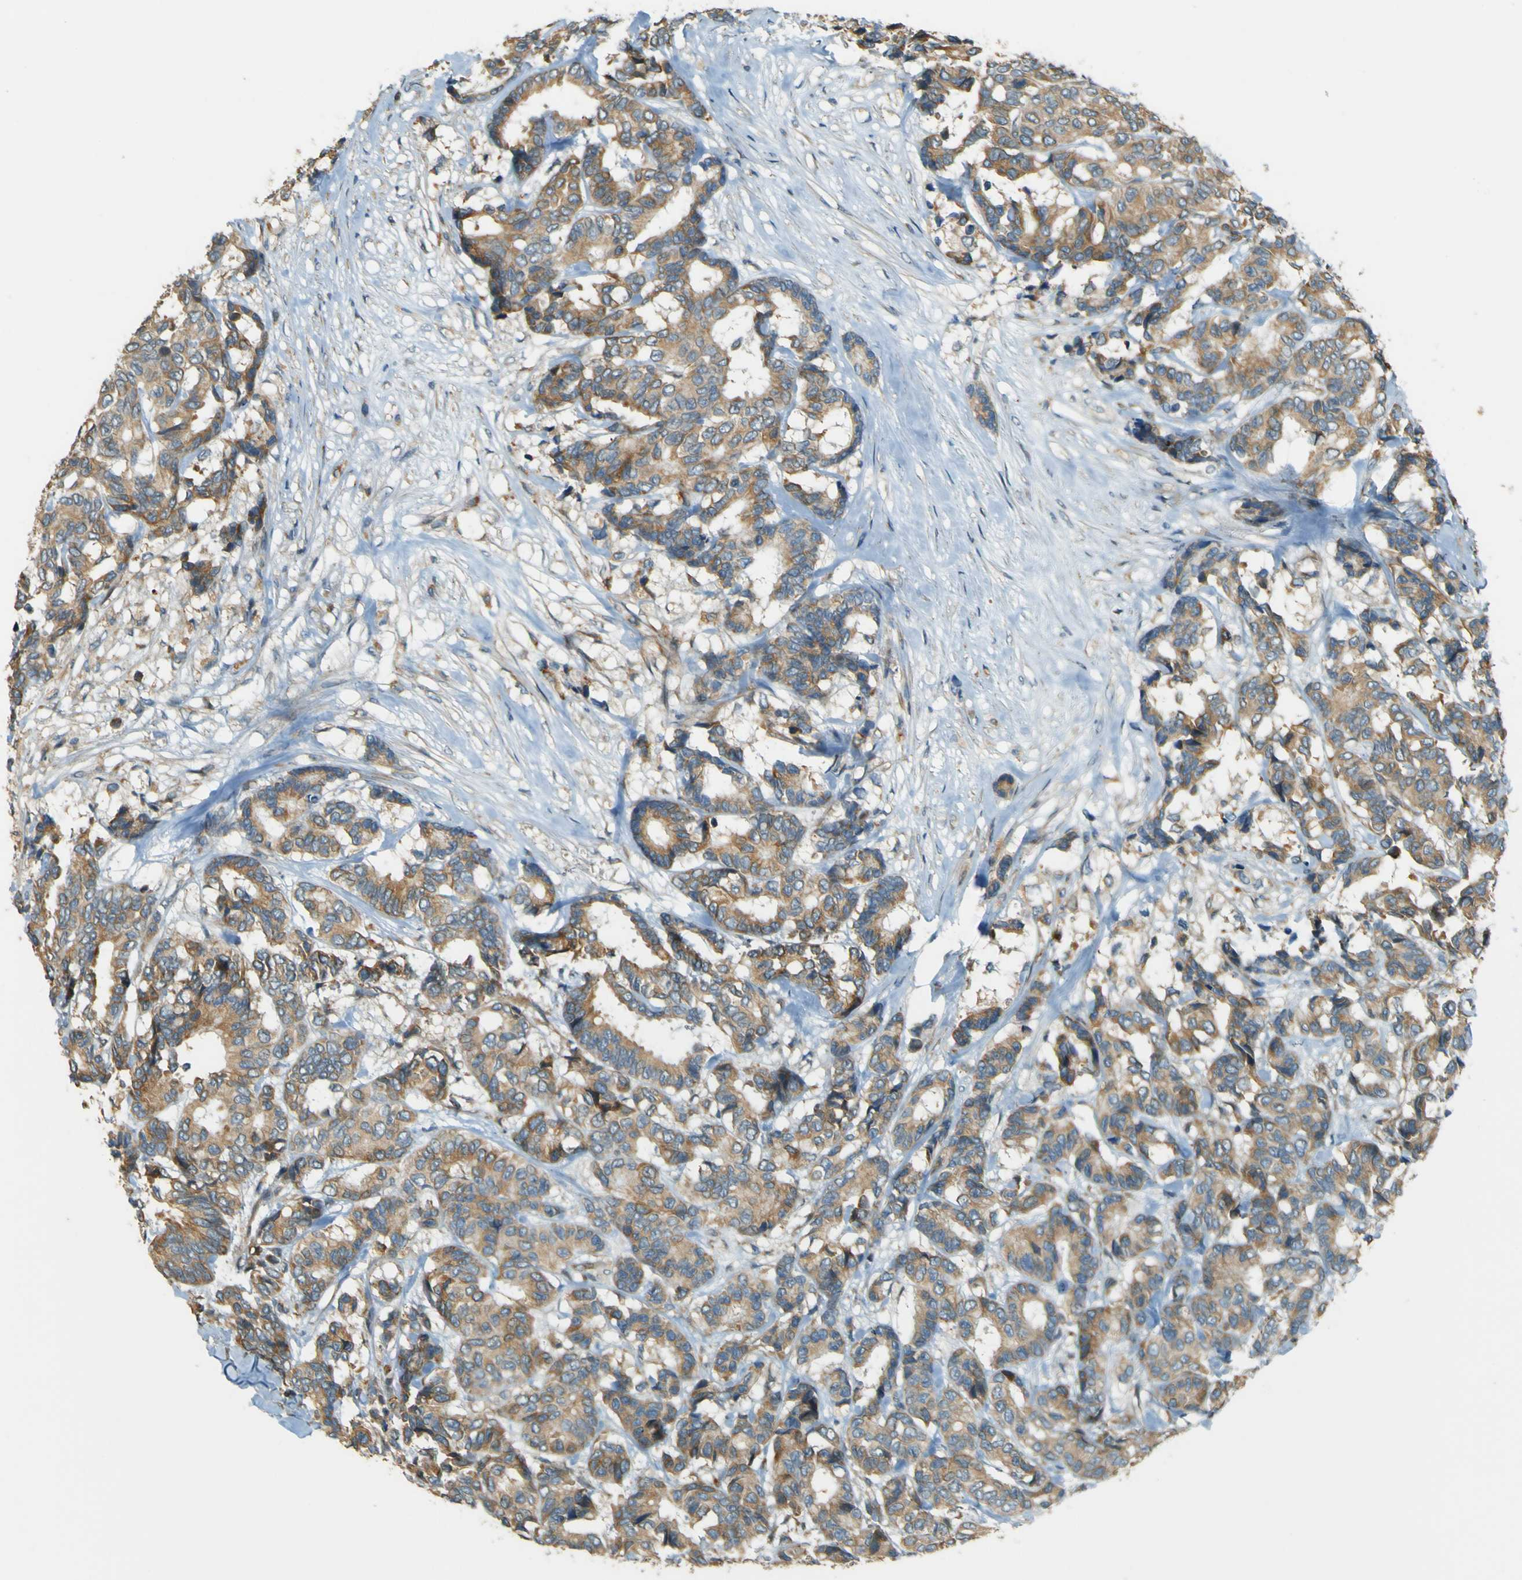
{"staining": {"intensity": "moderate", "quantity": ">75%", "location": "cytoplasmic/membranous"}, "tissue": "breast cancer", "cell_type": "Tumor cells", "image_type": "cancer", "snomed": [{"axis": "morphology", "description": "Duct carcinoma"}, {"axis": "topography", "description": "Breast"}], "caption": "An immunohistochemistry image of neoplastic tissue is shown. Protein staining in brown shows moderate cytoplasmic/membranous positivity in infiltrating ductal carcinoma (breast) within tumor cells.", "gene": "LPCAT1", "patient": {"sex": "female", "age": 87}}